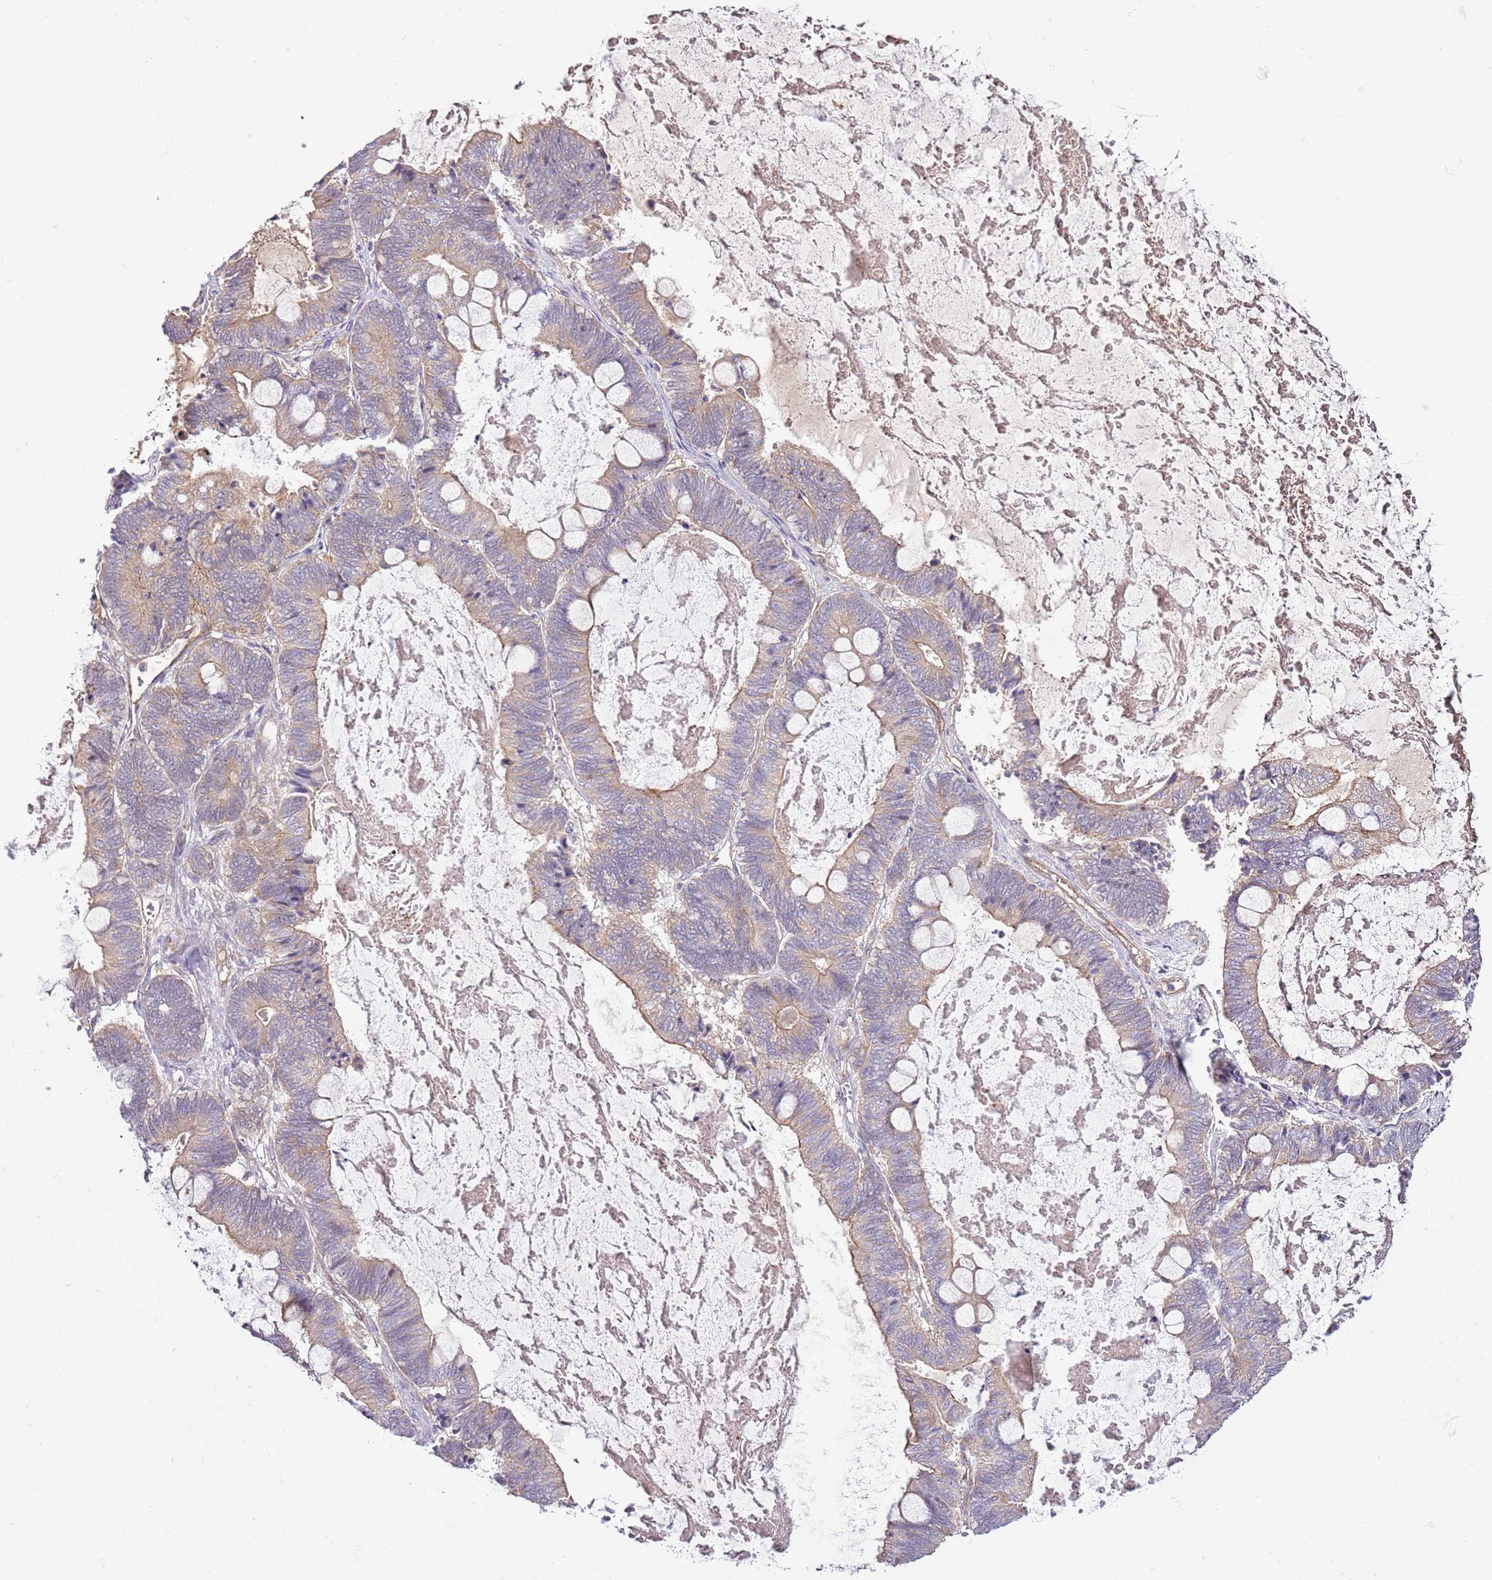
{"staining": {"intensity": "weak", "quantity": "<25%", "location": "cytoplasmic/membranous"}, "tissue": "ovarian cancer", "cell_type": "Tumor cells", "image_type": "cancer", "snomed": [{"axis": "morphology", "description": "Cystadenocarcinoma, mucinous, NOS"}, {"axis": "topography", "description": "Ovary"}], "caption": "An image of human ovarian mucinous cystadenocarcinoma is negative for staining in tumor cells. (DAB IHC visualized using brightfield microscopy, high magnification).", "gene": "GNL1", "patient": {"sex": "female", "age": 61}}